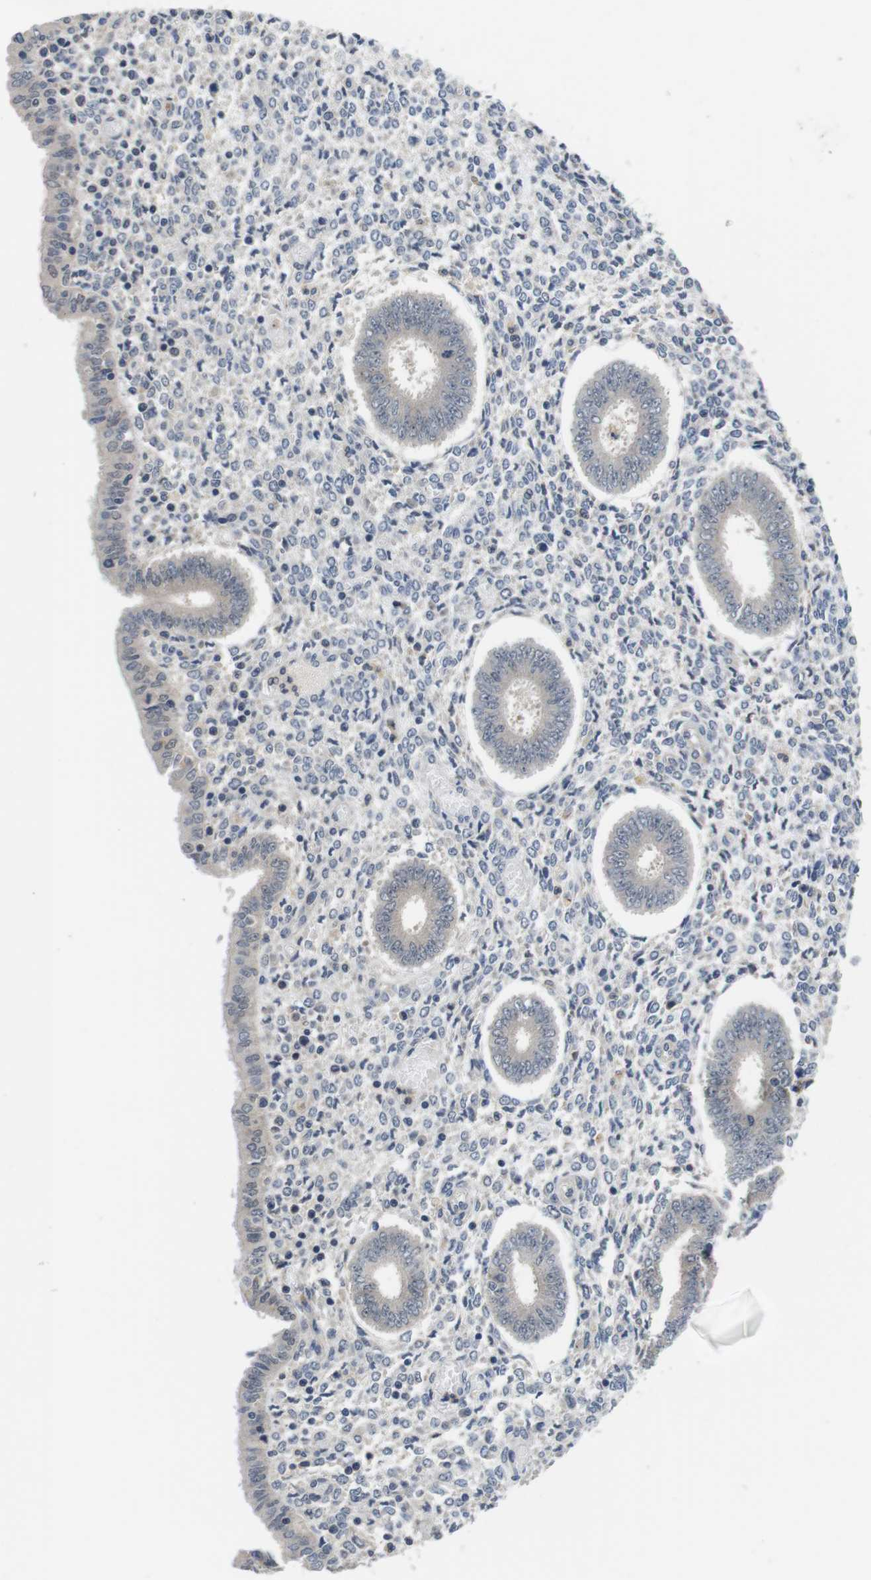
{"staining": {"intensity": "negative", "quantity": "none", "location": "none"}, "tissue": "endometrium", "cell_type": "Cells in endometrial stroma", "image_type": "normal", "snomed": [{"axis": "morphology", "description": "Normal tissue, NOS"}, {"axis": "topography", "description": "Endometrium"}], "caption": "IHC photomicrograph of benign endometrium: endometrium stained with DAB reveals no significant protein positivity in cells in endometrial stroma.", "gene": "FADD", "patient": {"sex": "female", "age": 35}}